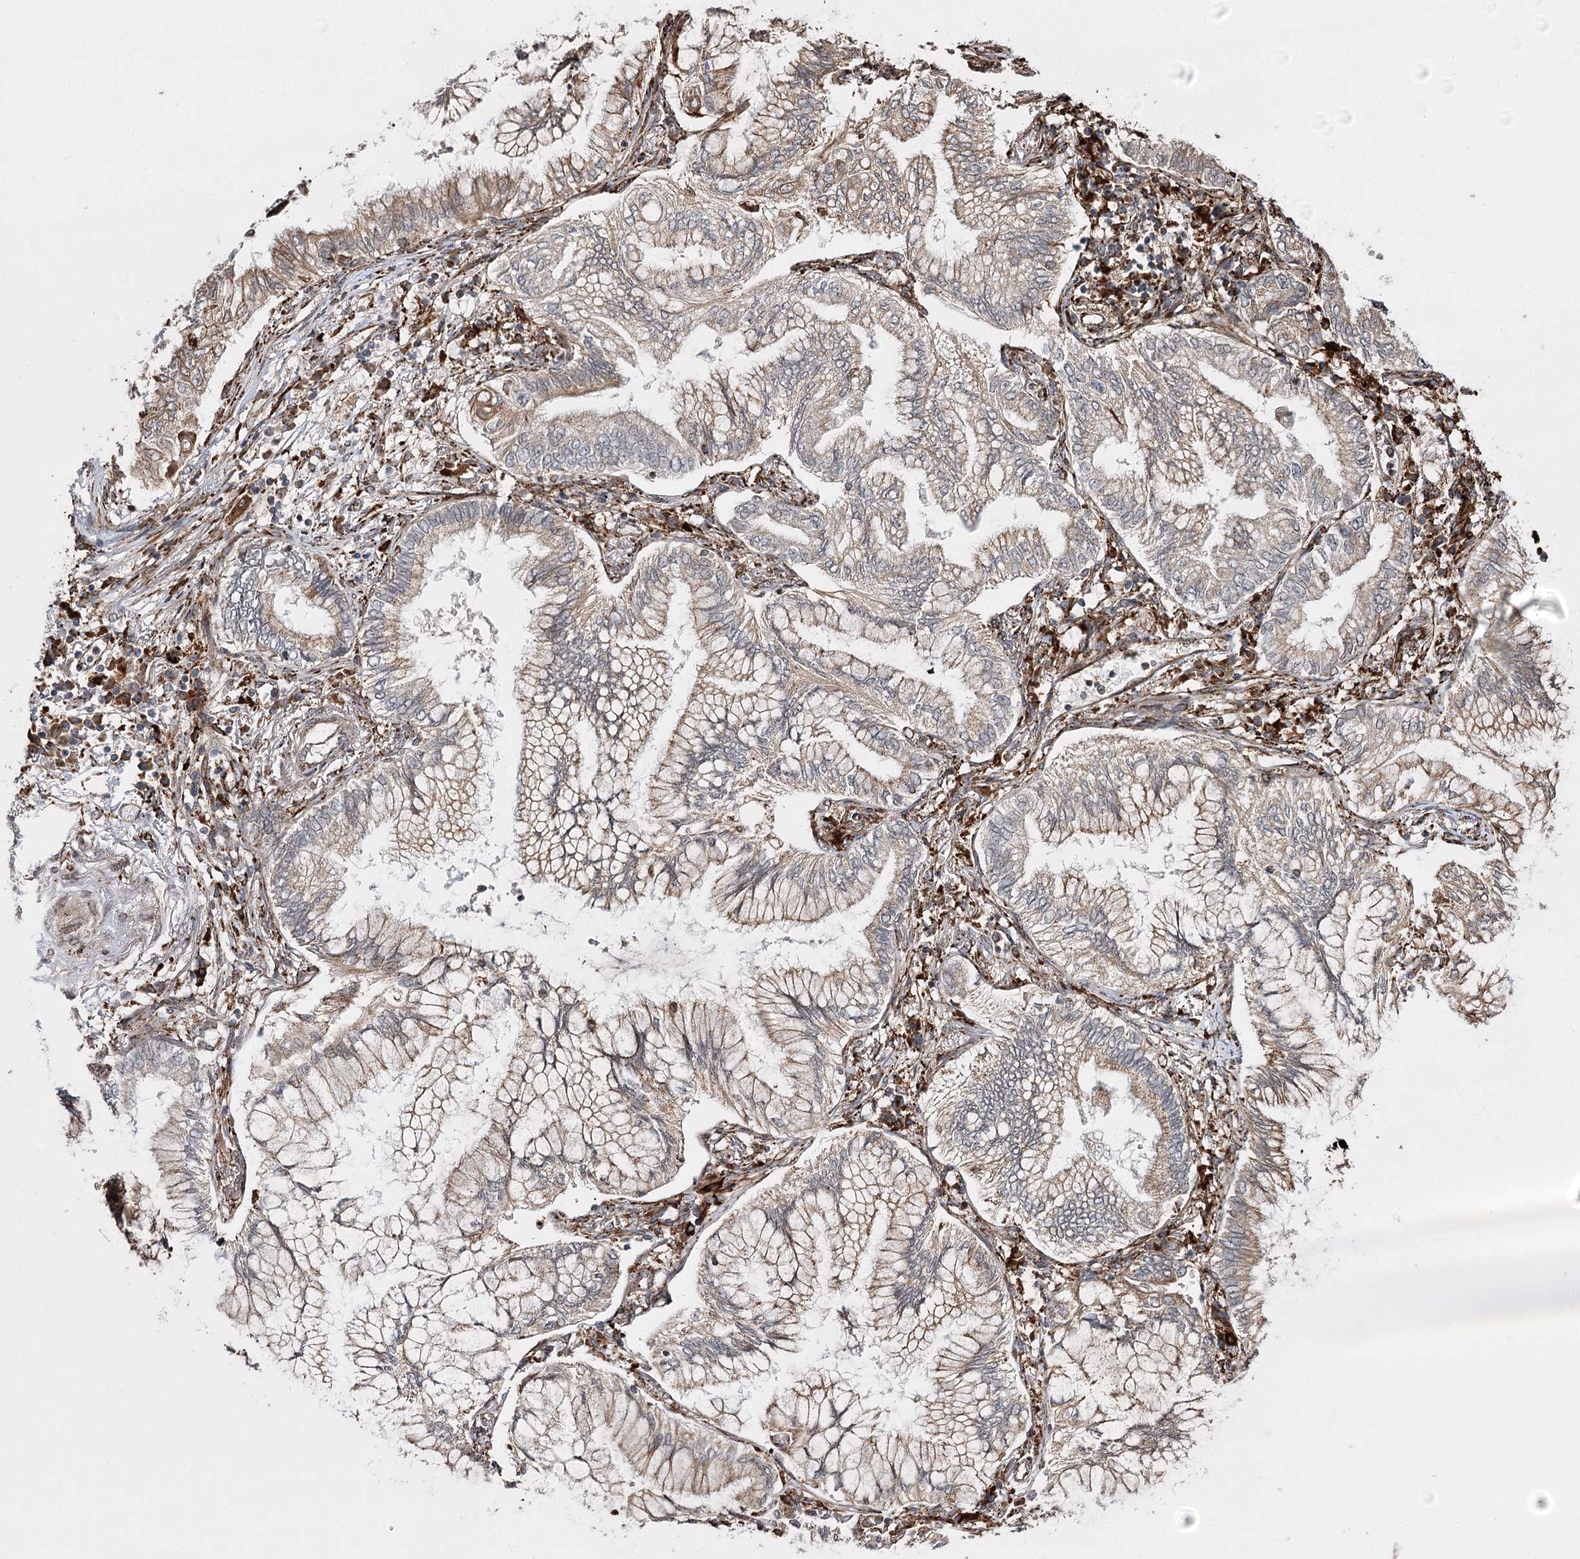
{"staining": {"intensity": "moderate", "quantity": "<25%", "location": "cytoplasmic/membranous"}, "tissue": "lung cancer", "cell_type": "Tumor cells", "image_type": "cancer", "snomed": [{"axis": "morphology", "description": "Adenocarcinoma, NOS"}, {"axis": "topography", "description": "Lung"}], "caption": "Immunohistochemical staining of human lung cancer displays low levels of moderate cytoplasmic/membranous positivity in about <25% of tumor cells.", "gene": "FANCL", "patient": {"sex": "female", "age": 70}}